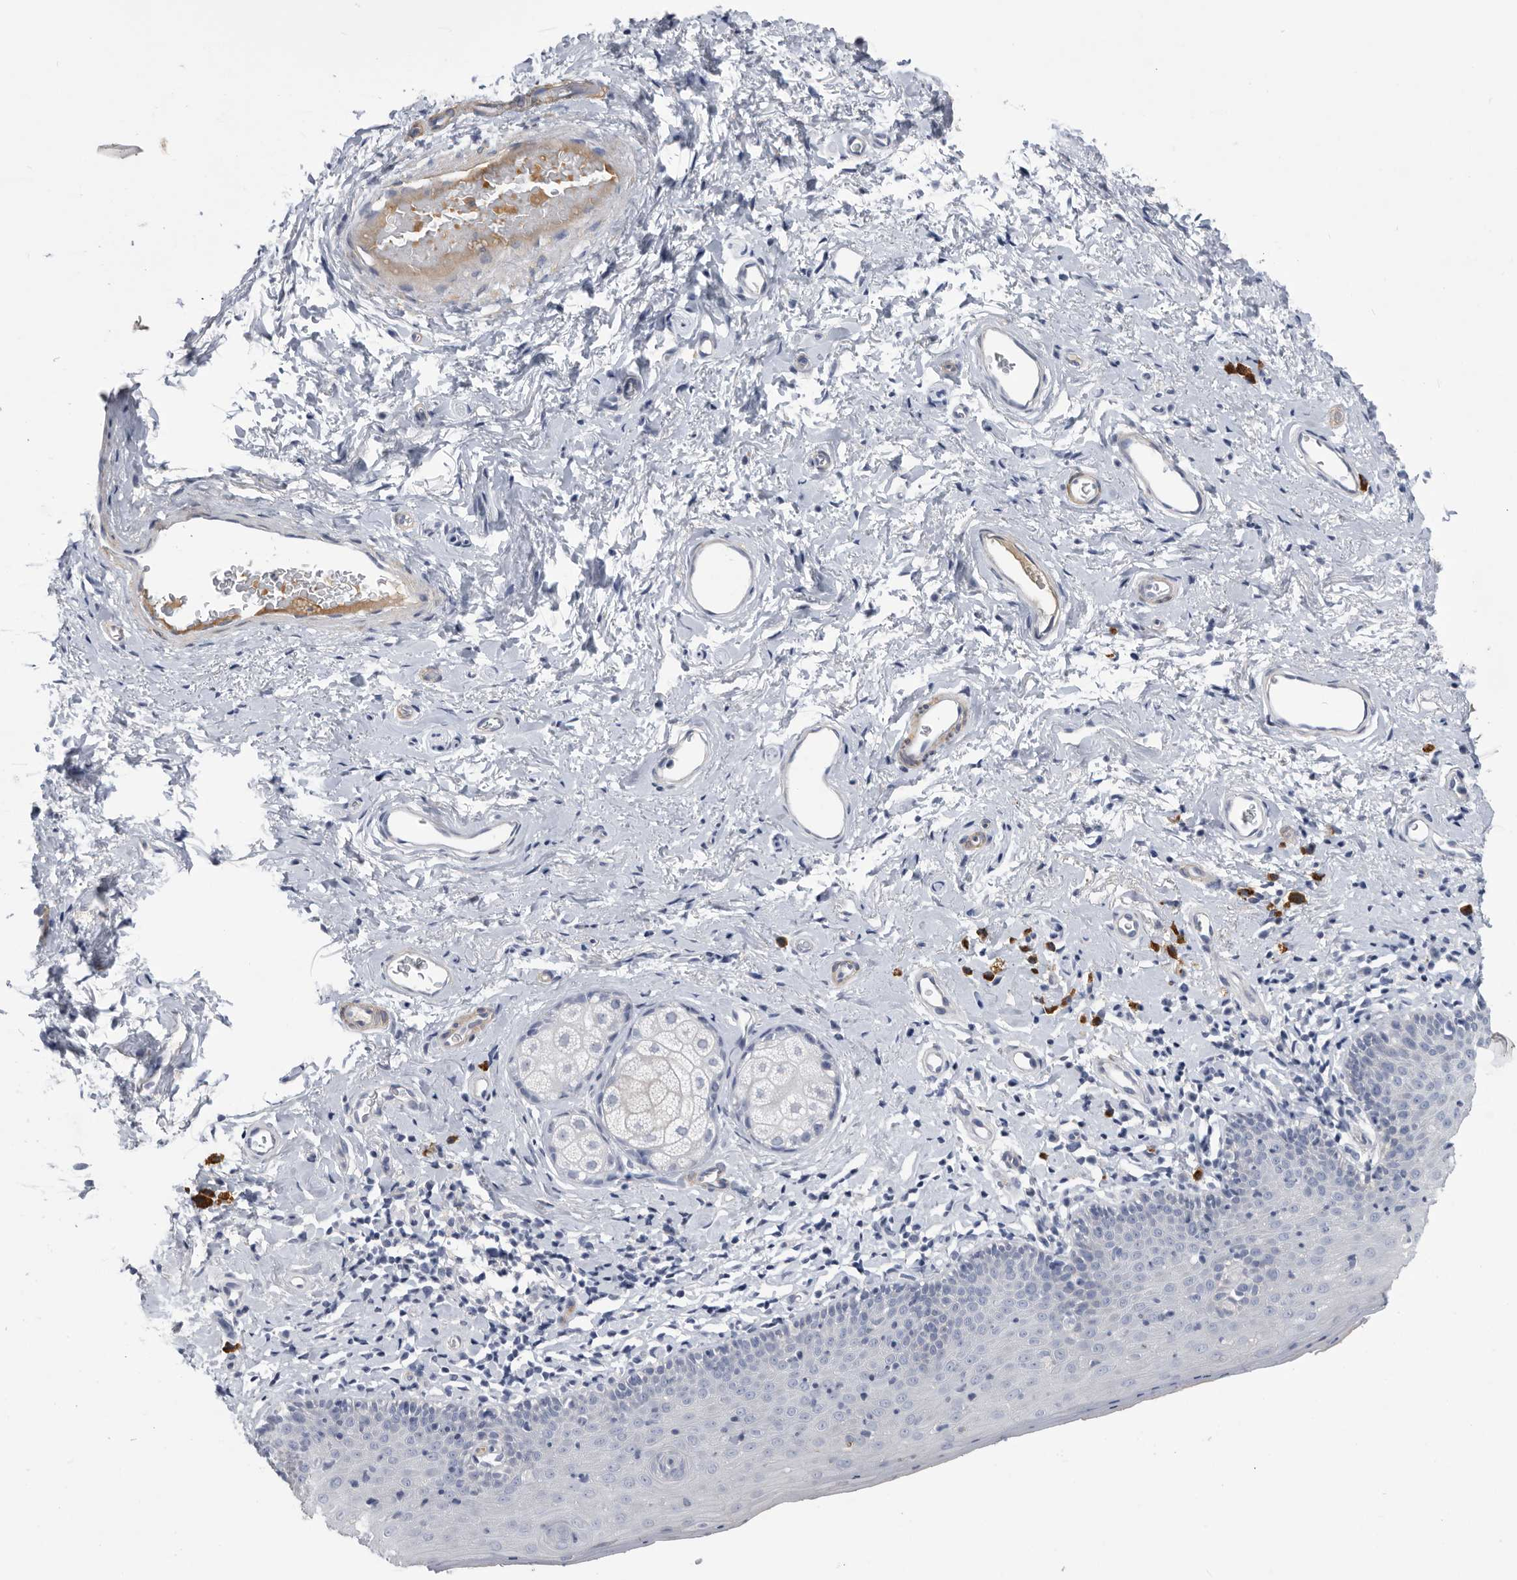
{"staining": {"intensity": "negative", "quantity": "none", "location": "none"}, "tissue": "skin", "cell_type": "Epidermal cells", "image_type": "normal", "snomed": [{"axis": "morphology", "description": "Normal tissue, NOS"}, {"axis": "topography", "description": "Vulva"}], "caption": "Immunohistochemistry micrograph of normal skin: human skin stained with DAB (3,3'-diaminobenzidine) exhibits no significant protein positivity in epidermal cells.", "gene": "BTBD6", "patient": {"sex": "female", "age": 66}}